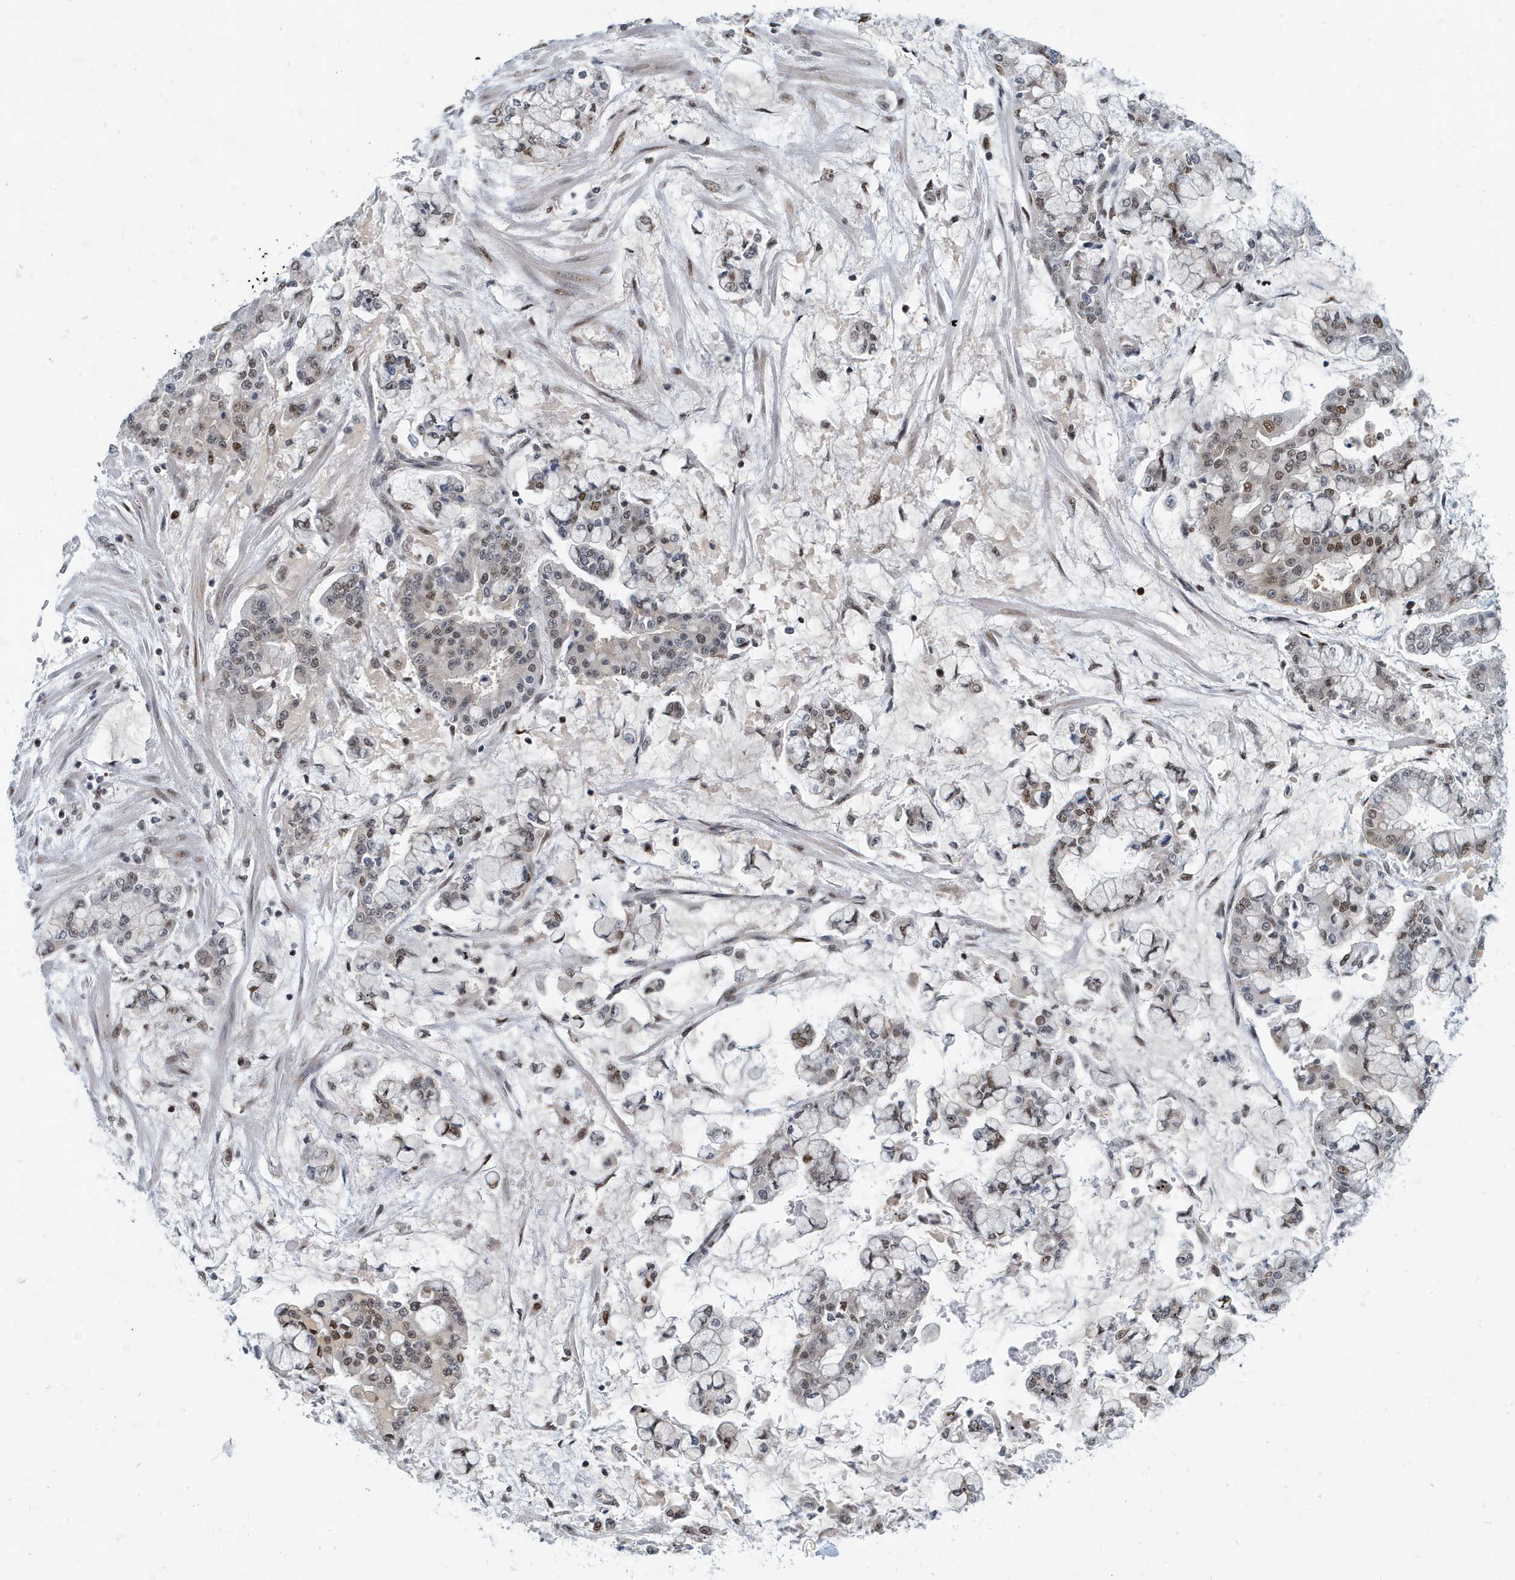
{"staining": {"intensity": "moderate", "quantity": "25%-75%", "location": "nuclear"}, "tissue": "stomach cancer", "cell_type": "Tumor cells", "image_type": "cancer", "snomed": [{"axis": "morphology", "description": "Normal tissue, NOS"}, {"axis": "morphology", "description": "Adenocarcinoma, NOS"}, {"axis": "topography", "description": "Stomach, upper"}, {"axis": "topography", "description": "Stomach"}], "caption": "Tumor cells exhibit medium levels of moderate nuclear staining in about 25%-75% of cells in human stomach cancer (adenocarcinoma).", "gene": "KIF15", "patient": {"sex": "male", "age": 76}}